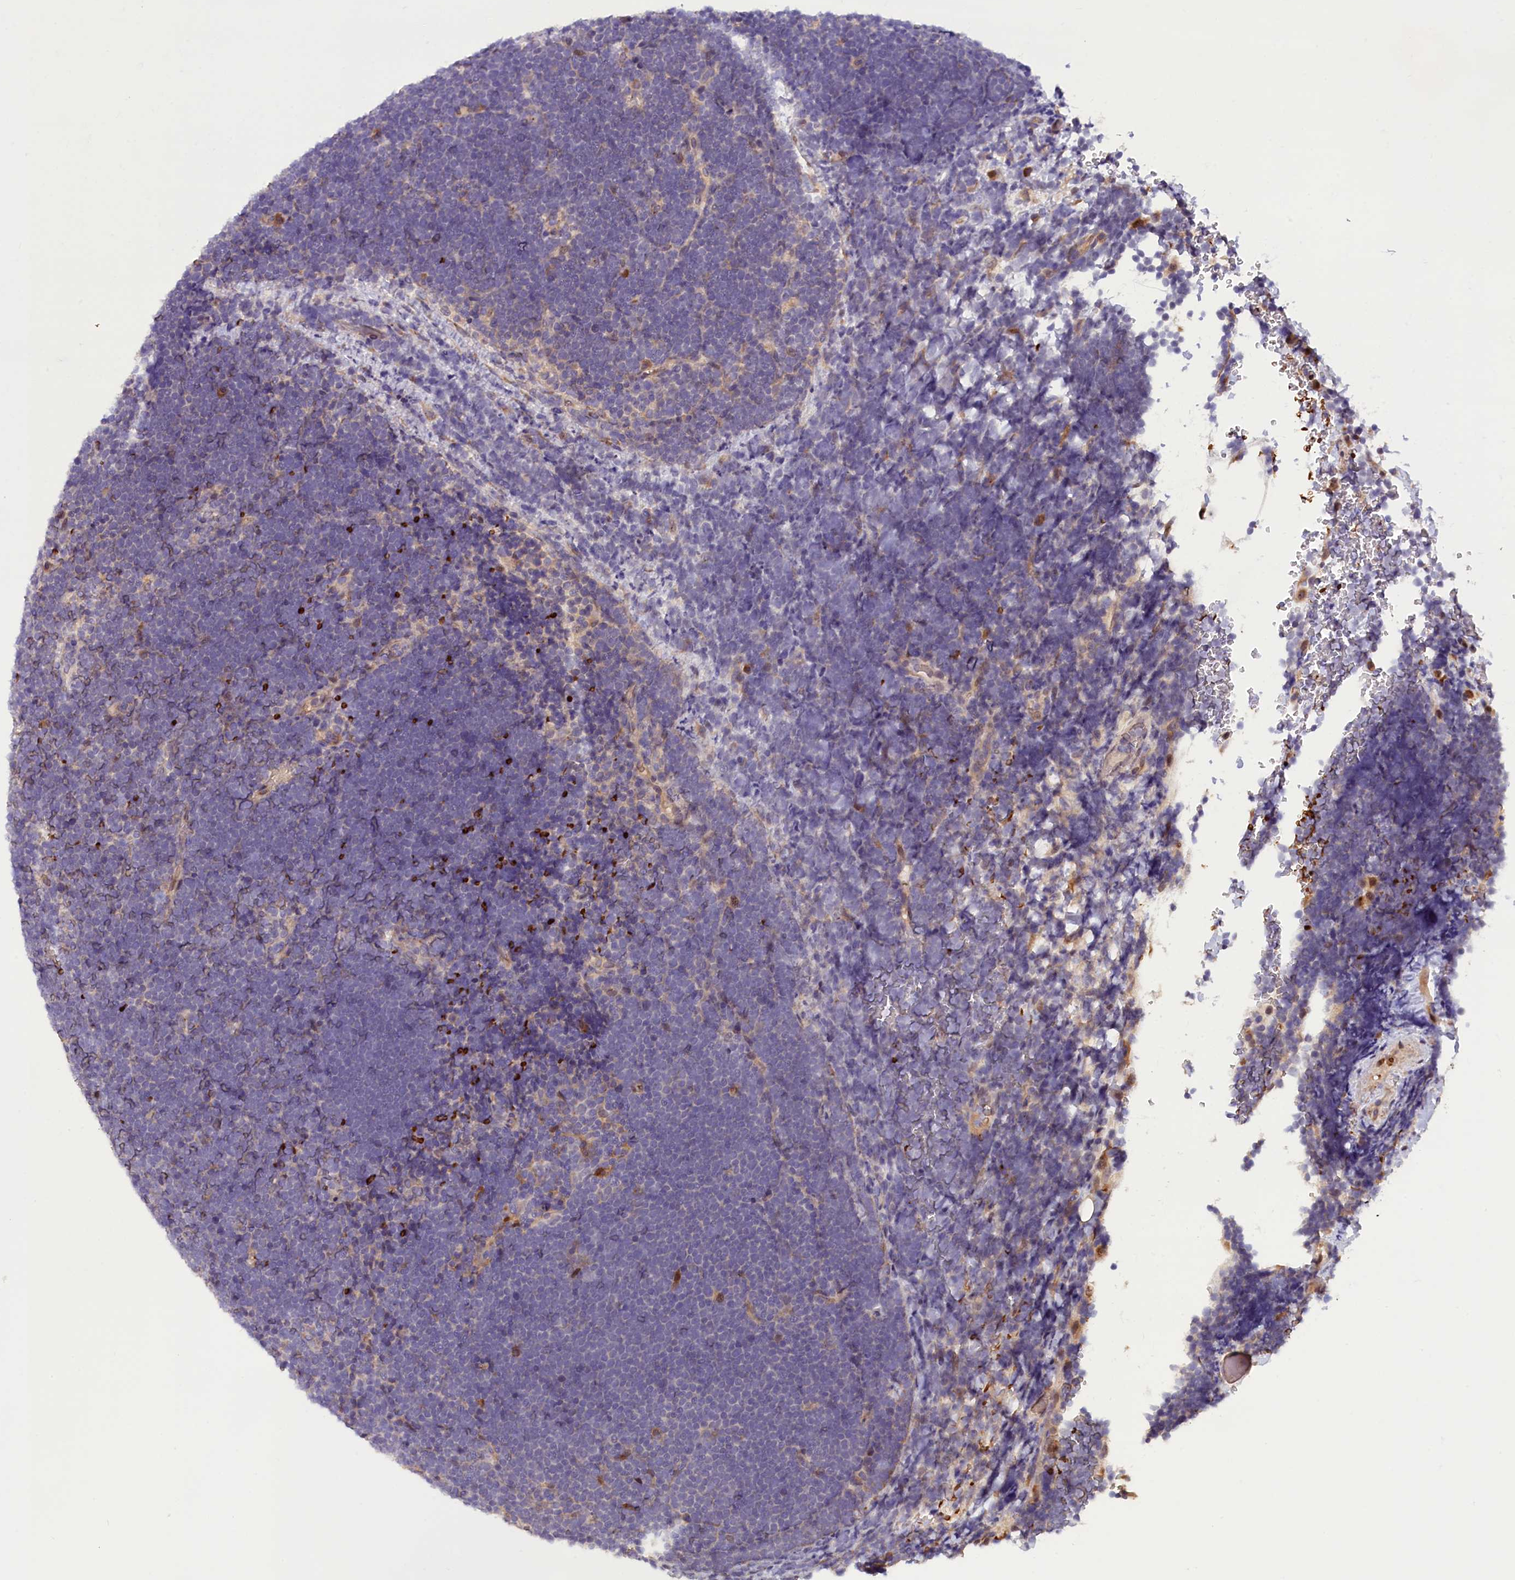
{"staining": {"intensity": "negative", "quantity": "none", "location": "none"}, "tissue": "lymphoma", "cell_type": "Tumor cells", "image_type": "cancer", "snomed": [{"axis": "morphology", "description": "Malignant lymphoma, non-Hodgkin's type, High grade"}, {"axis": "topography", "description": "Lymph node"}], "caption": "High power microscopy histopathology image of an IHC photomicrograph of lymphoma, revealing no significant expression in tumor cells.", "gene": "CCDC9B", "patient": {"sex": "male", "age": 13}}